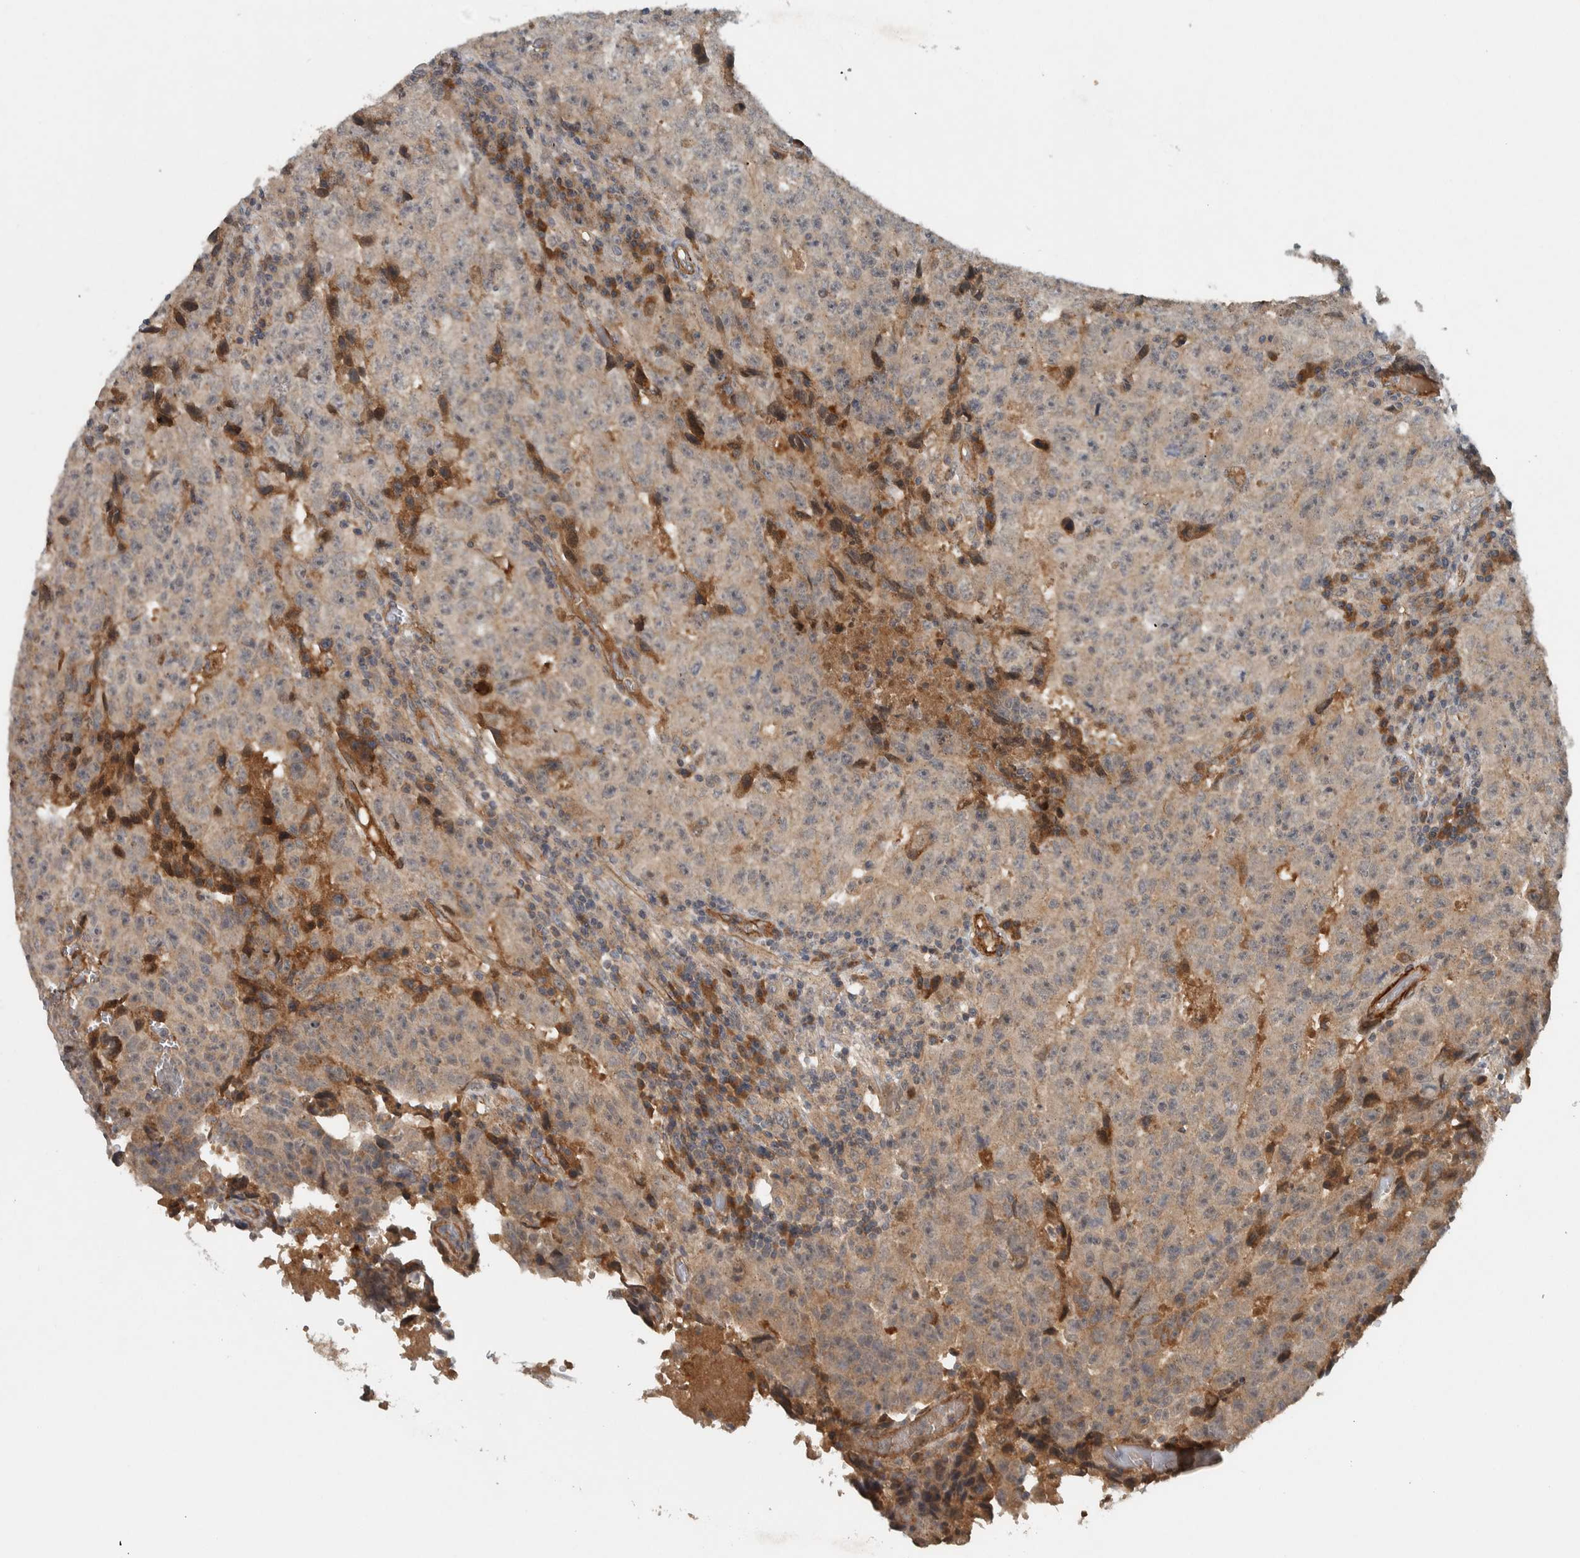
{"staining": {"intensity": "weak", "quantity": "<25%", "location": "cytoplasmic/membranous"}, "tissue": "testis cancer", "cell_type": "Tumor cells", "image_type": "cancer", "snomed": [{"axis": "morphology", "description": "Necrosis, NOS"}, {"axis": "morphology", "description": "Carcinoma, Embryonal, NOS"}, {"axis": "topography", "description": "Testis"}], "caption": "High magnification brightfield microscopy of testis cancer (embryonal carcinoma) stained with DAB (3,3'-diaminobenzidine) (brown) and counterstained with hematoxylin (blue): tumor cells show no significant staining.", "gene": "LBHD1", "patient": {"sex": "male", "age": 19}}